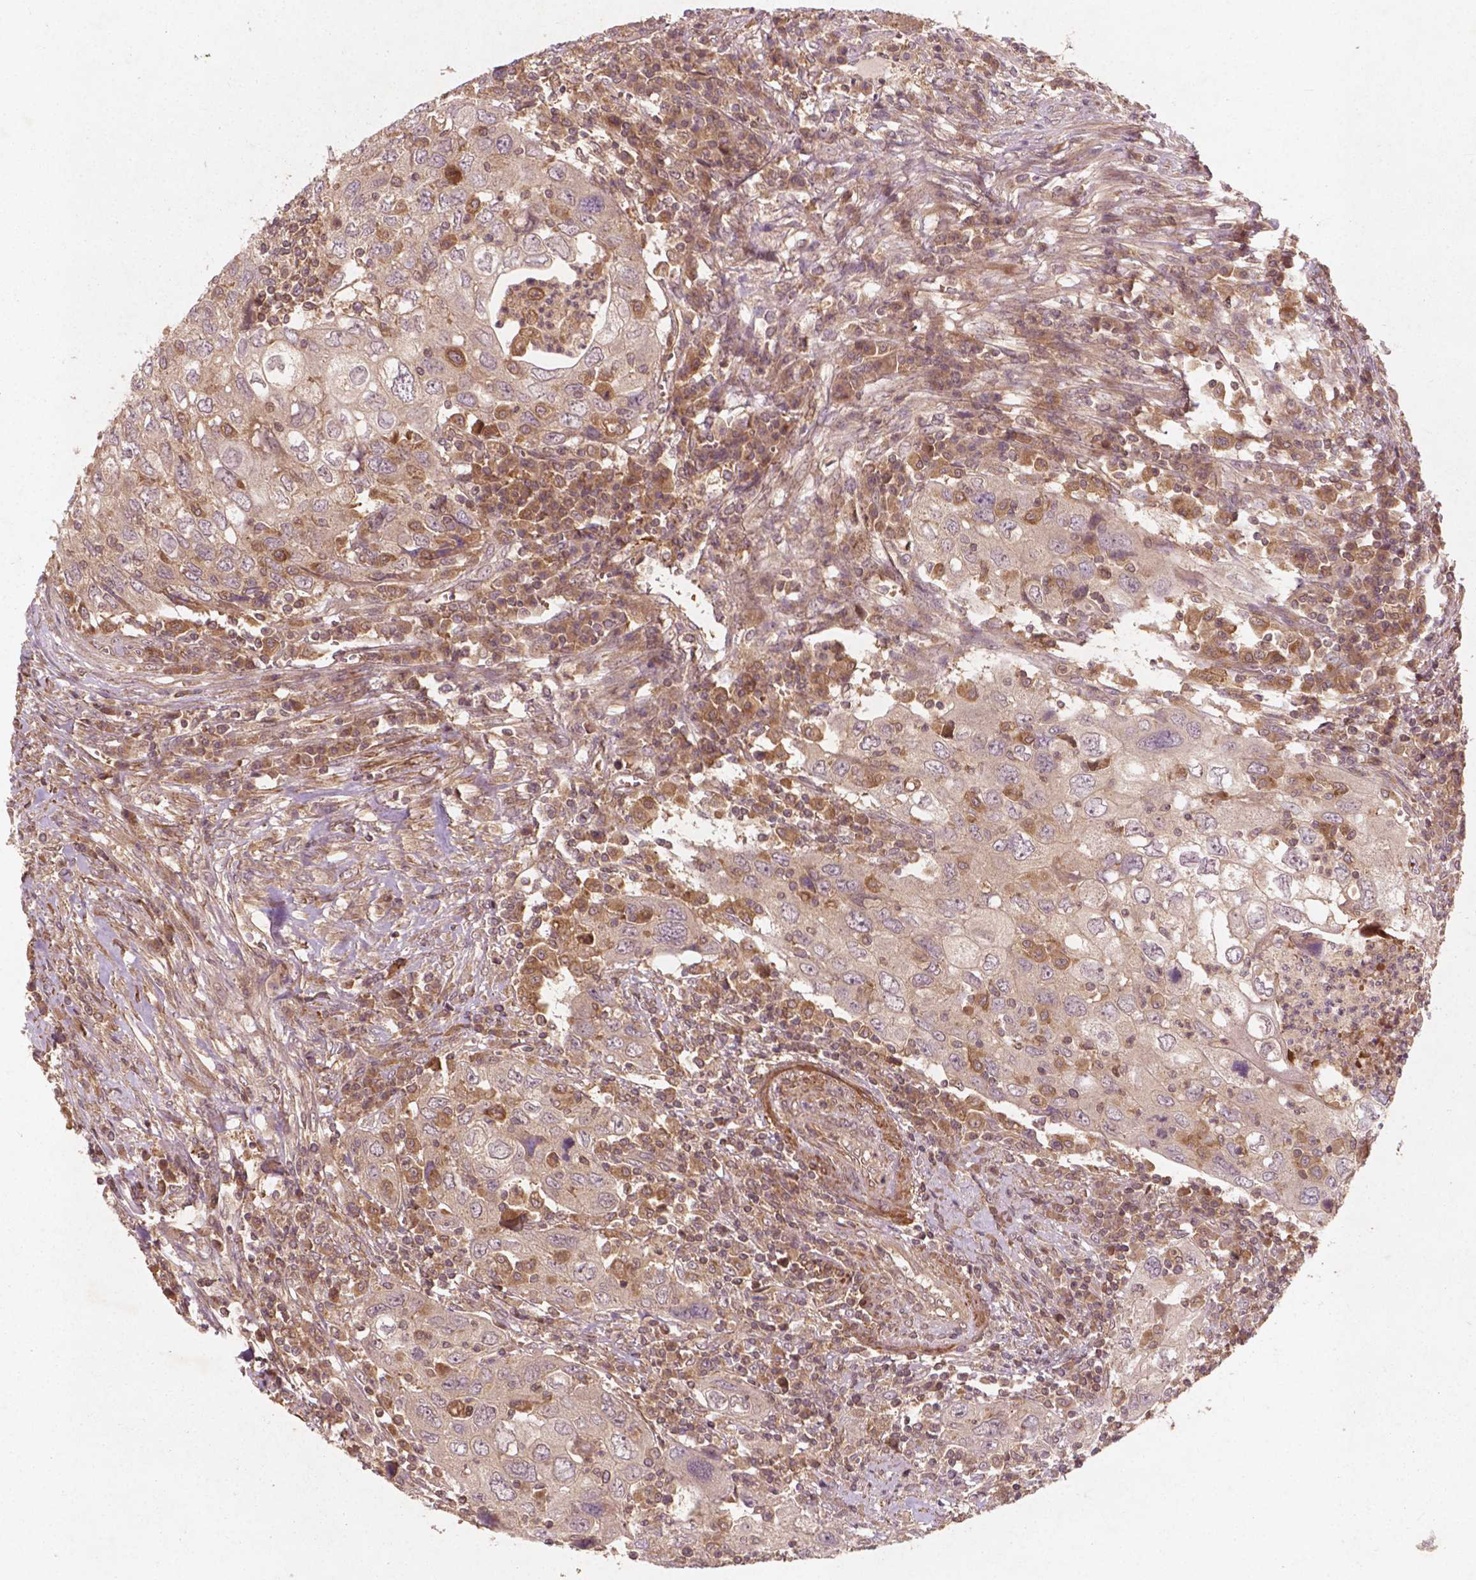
{"staining": {"intensity": "weak", "quantity": "25%-75%", "location": "cytoplasmic/membranous"}, "tissue": "urothelial cancer", "cell_type": "Tumor cells", "image_type": "cancer", "snomed": [{"axis": "morphology", "description": "Urothelial carcinoma, High grade"}, {"axis": "topography", "description": "Urinary bladder"}], "caption": "High-grade urothelial carcinoma was stained to show a protein in brown. There is low levels of weak cytoplasmic/membranous expression in approximately 25%-75% of tumor cells.", "gene": "CYFIP2", "patient": {"sex": "male", "age": 76}}